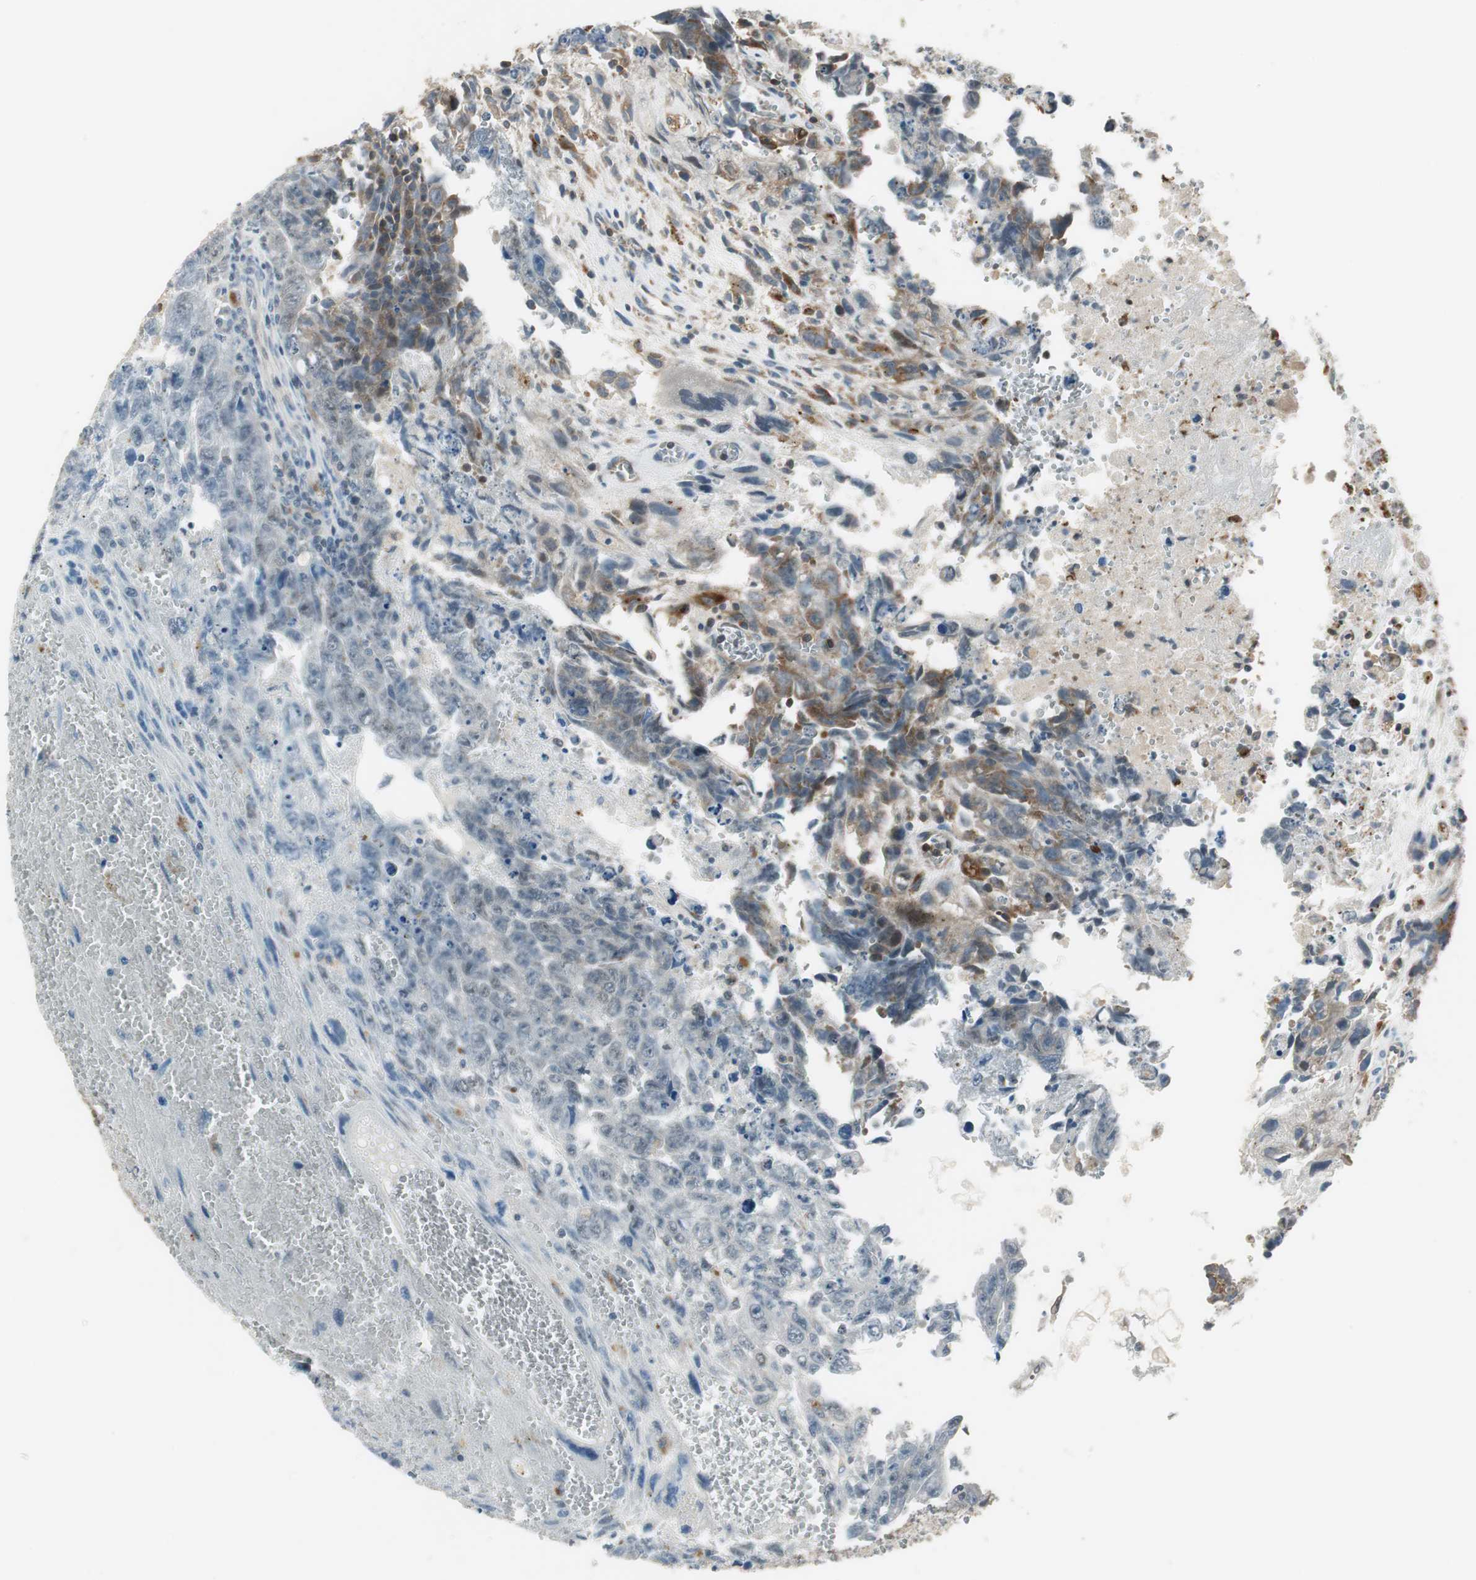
{"staining": {"intensity": "moderate", "quantity": "25%-75%", "location": "cytoplasmic/membranous"}, "tissue": "testis cancer", "cell_type": "Tumor cells", "image_type": "cancer", "snomed": [{"axis": "morphology", "description": "Carcinoma, Embryonal, NOS"}, {"axis": "topography", "description": "Testis"}], "caption": "There is medium levels of moderate cytoplasmic/membranous expression in tumor cells of testis cancer (embryonal carcinoma), as demonstrated by immunohistochemical staining (brown color).", "gene": "NCK1", "patient": {"sex": "male", "age": 28}}